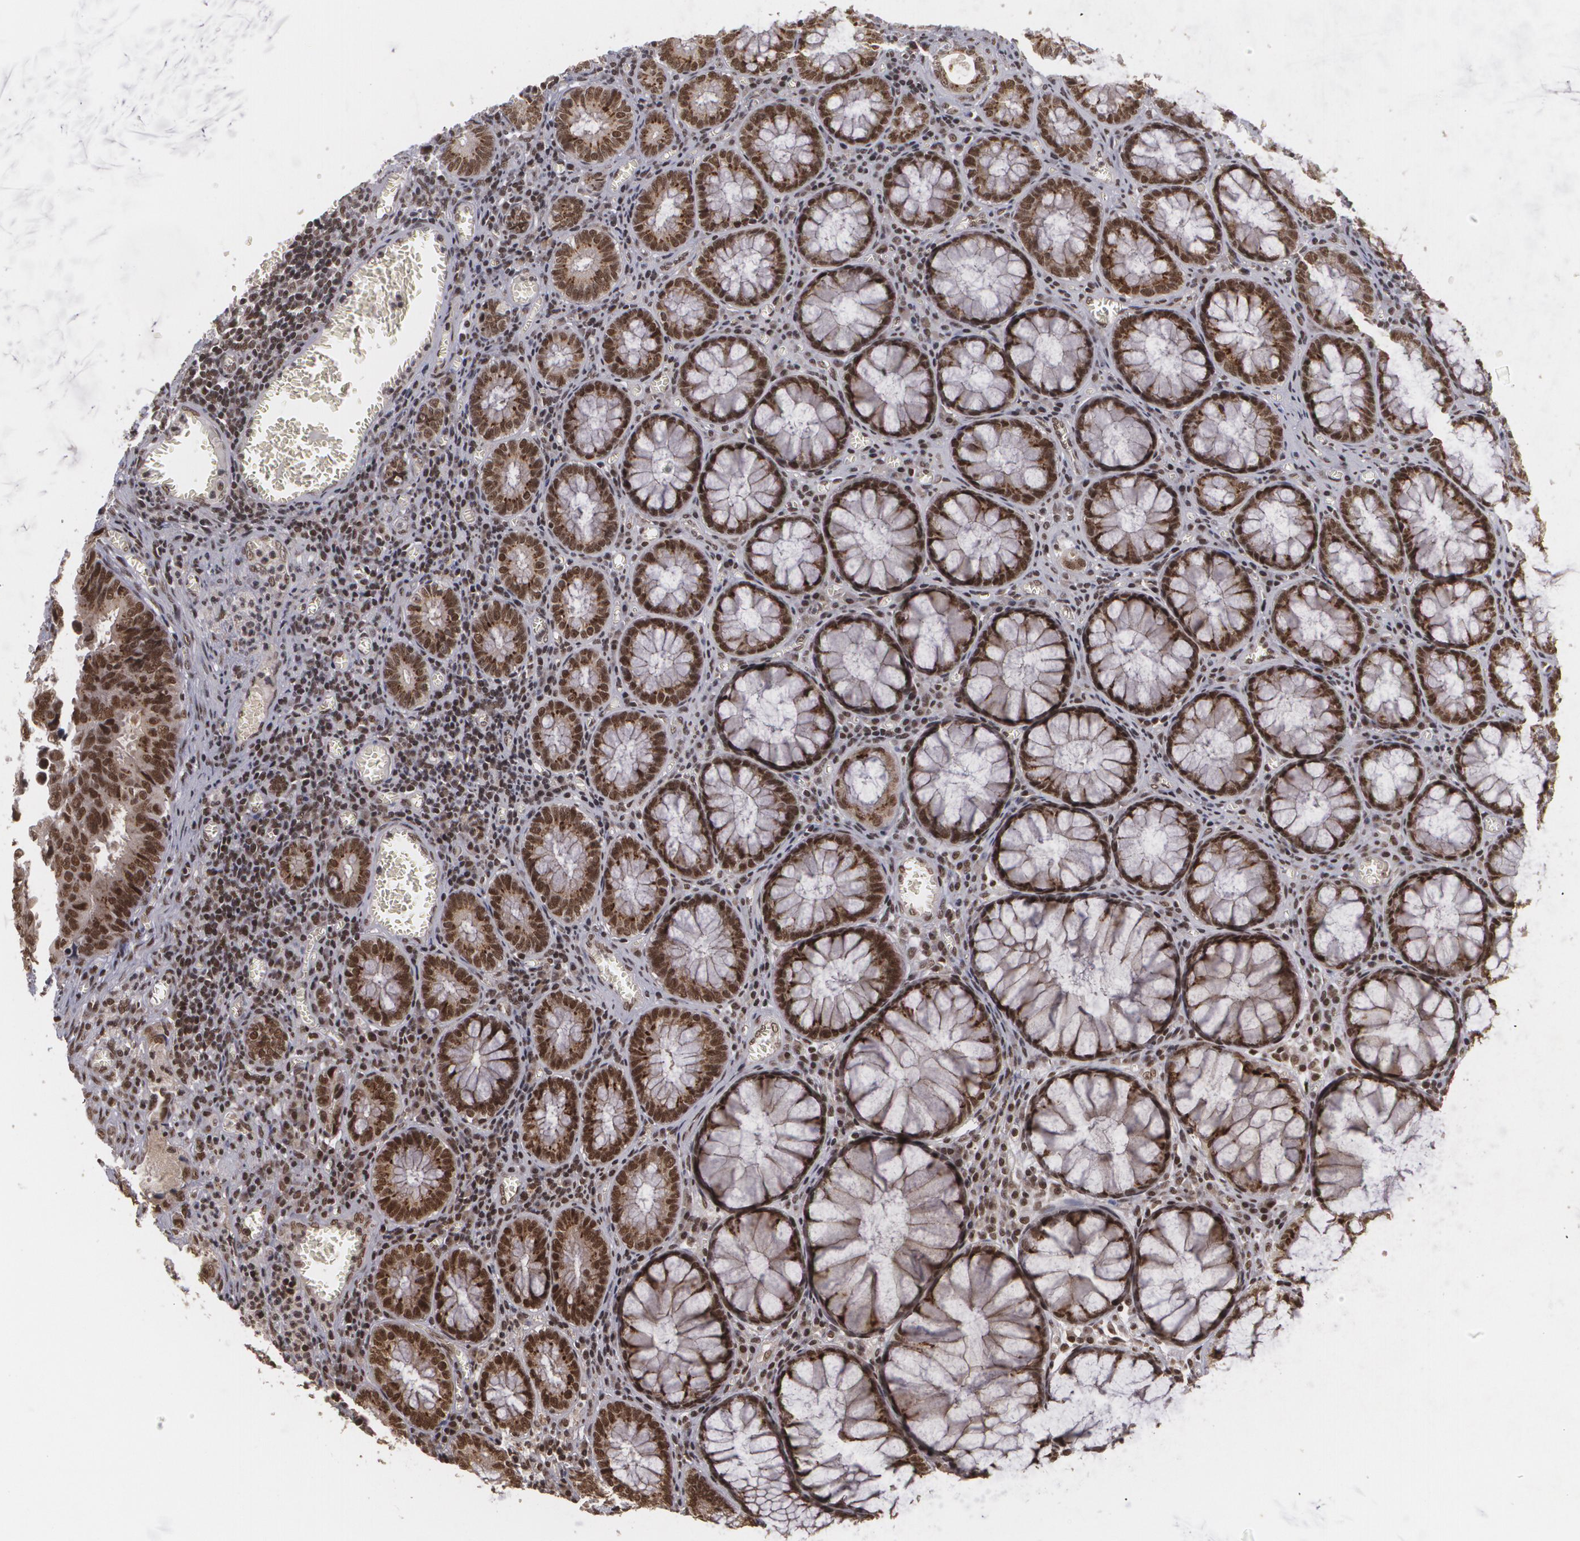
{"staining": {"intensity": "strong", "quantity": ">75%", "location": "nuclear"}, "tissue": "colorectal cancer", "cell_type": "Tumor cells", "image_type": "cancer", "snomed": [{"axis": "morphology", "description": "Adenocarcinoma, NOS"}, {"axis": "topography", "description": "Rectum"}], "caption": "Protein staining exhibits strong nuclear positivity in about >75% of tumor cells in colorectal adenocarcinoma.", "gene": "RXRB", "patient": {"sex": "female", "age": 98}}